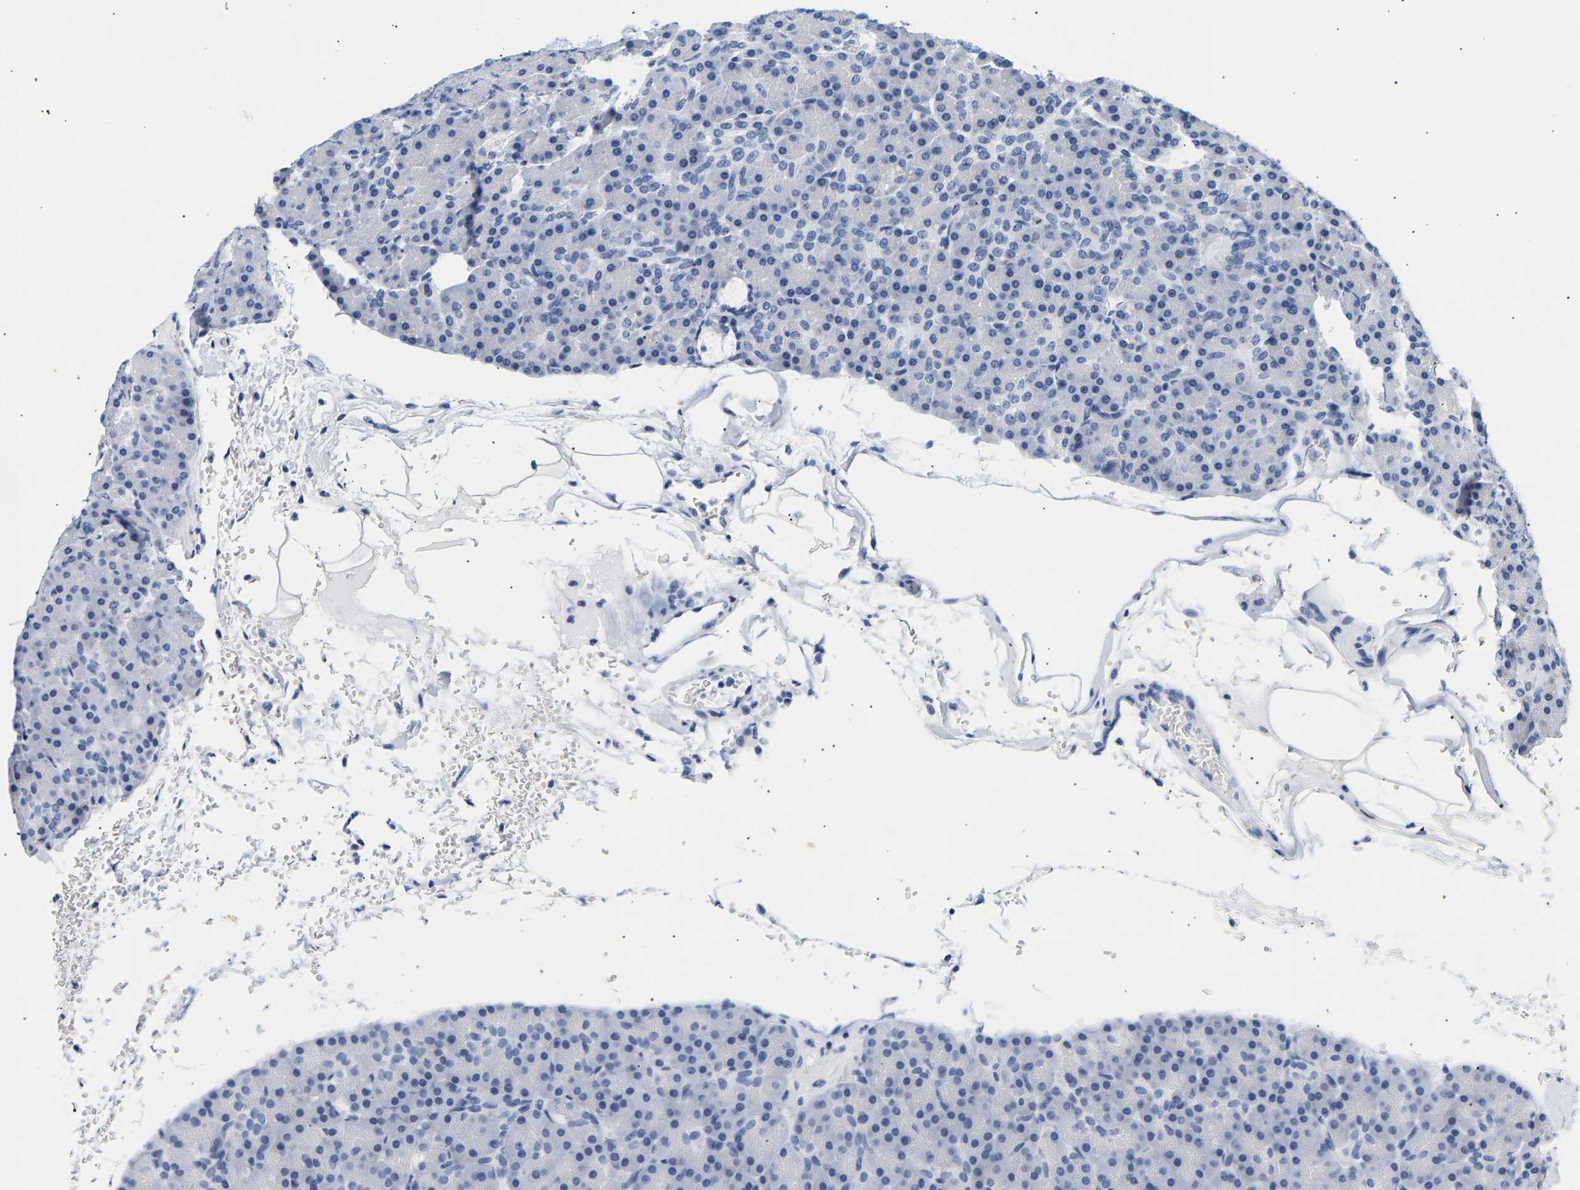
{"staining": {"intensity": "negative", "quantity": "none", "location": "none"}, "tissue": "pancreas", "cell_type": "Exocrine glandular cells", "image_type": "normal", "snomed": [{"axis": "morphology", "description": "Normal tissue, NOS"}, {"axis": "topography", "description": "Pancreas"}], "caption": "The image demonstrates no significant positivity in exocrine glandular cells of pancreas. (Brightfield microscopy of DAB (3,3'-diaminobenzidine) immunohistochemistry (IHC) at high magnification).", "gene": "SPINK2", "patient": {"sex": "female", "age": 43}}